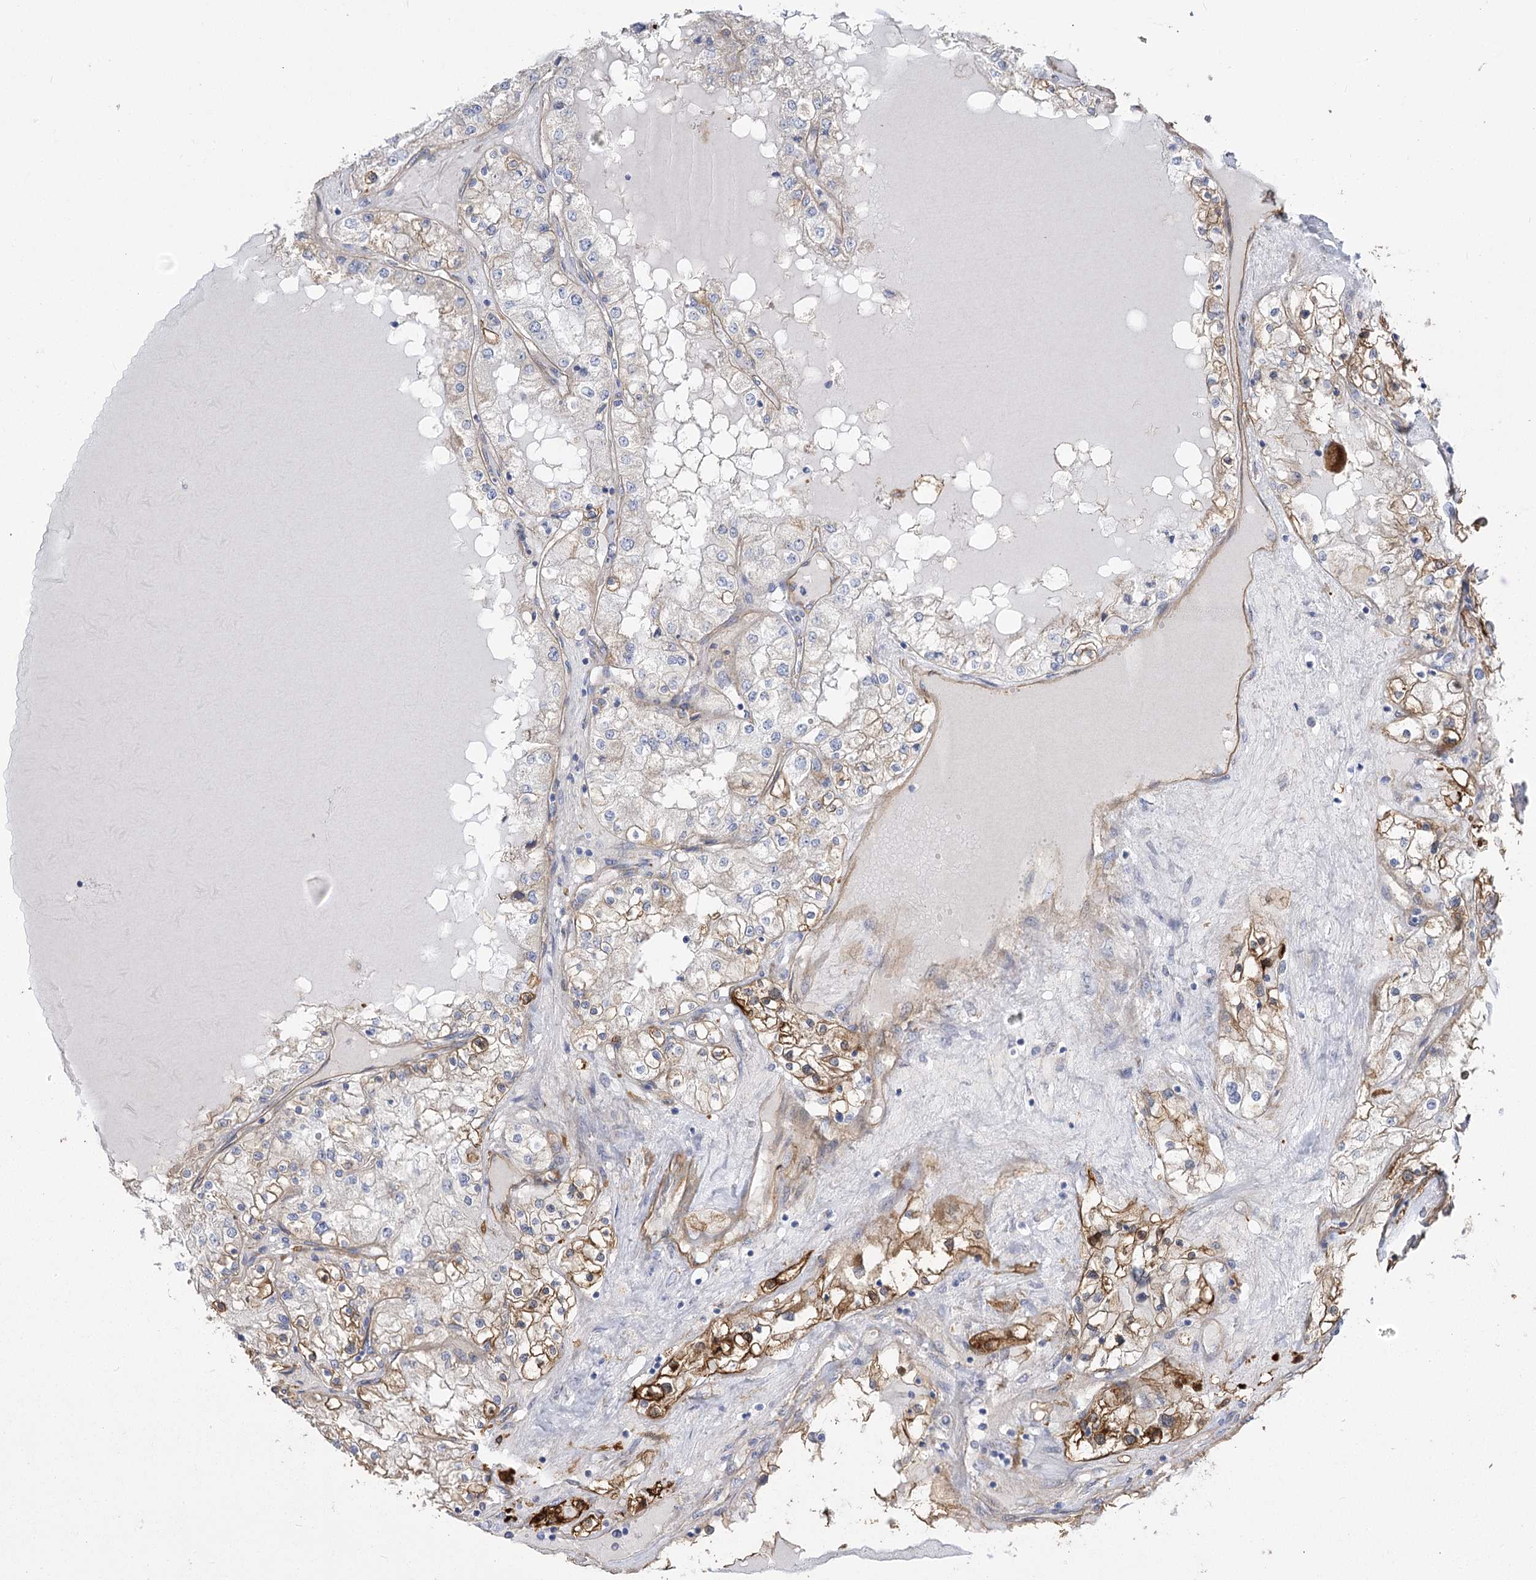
{"staining": {"intensity": "moderate", "quantity": "<25%", "location": "cytoplasmic/membranous"}, "tissue": "renal cancer", "cell_type": "Tumor cells", "image_type": "cancer", "snomed": [{"axis": "morphology", "description": "Adenocarcinoma, NOS"}, {"axis": "topography", "description": "Kidney"}], "caption": "Immunohistochemistry (DAB (3,3'-diaminobenzidine)) staining of human renal cancer (adenocarcinoma) exhibits moderate cytoplasmic/membranous protein staining in approximately <25% of tumor cells.", "gene": "RMDN2", "patient": {"sex": "male", "age": 68}}